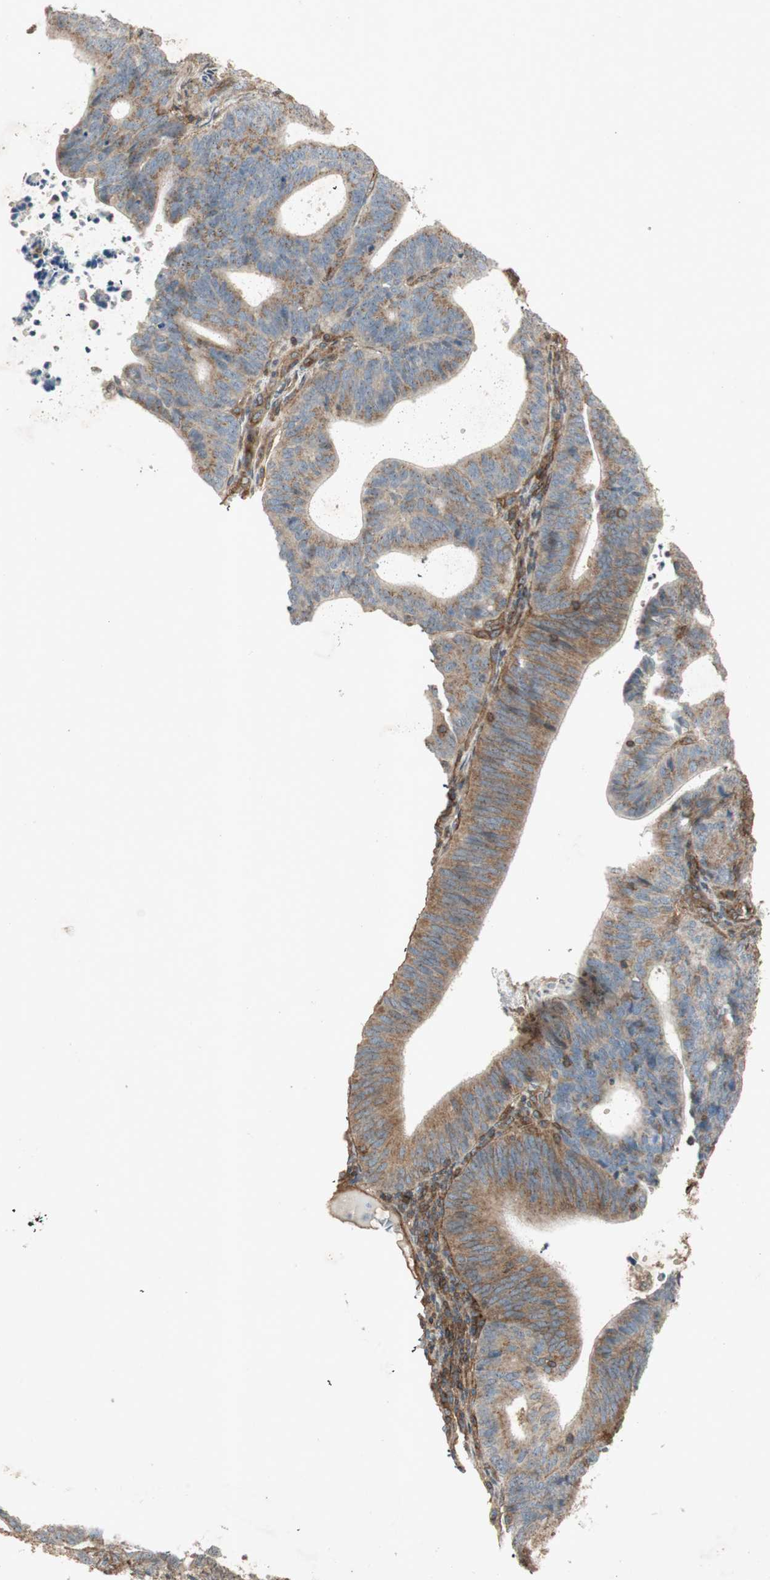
{"staining": {"intensity": "moderate", "quantity": ">75%", "location": "cytoplasmic/membranous"}, "tissue": "endometrial cancer", "cell_type": "Tumor cells", "image_type": "cancer", "snomed": [{"axis": "morphology", "description": "Adenocarcinoma, NOS"}, {"axis": "topography", "description": "Uterus"}], "caption": "The immunohistochemical stain labels moderate cytoplasmic/membranous expression in tumor cells of adenocarcinoma (endometrial) tissue.", "gene": "BTN3A3", "patient": {"sex": "female", "age": 83}}